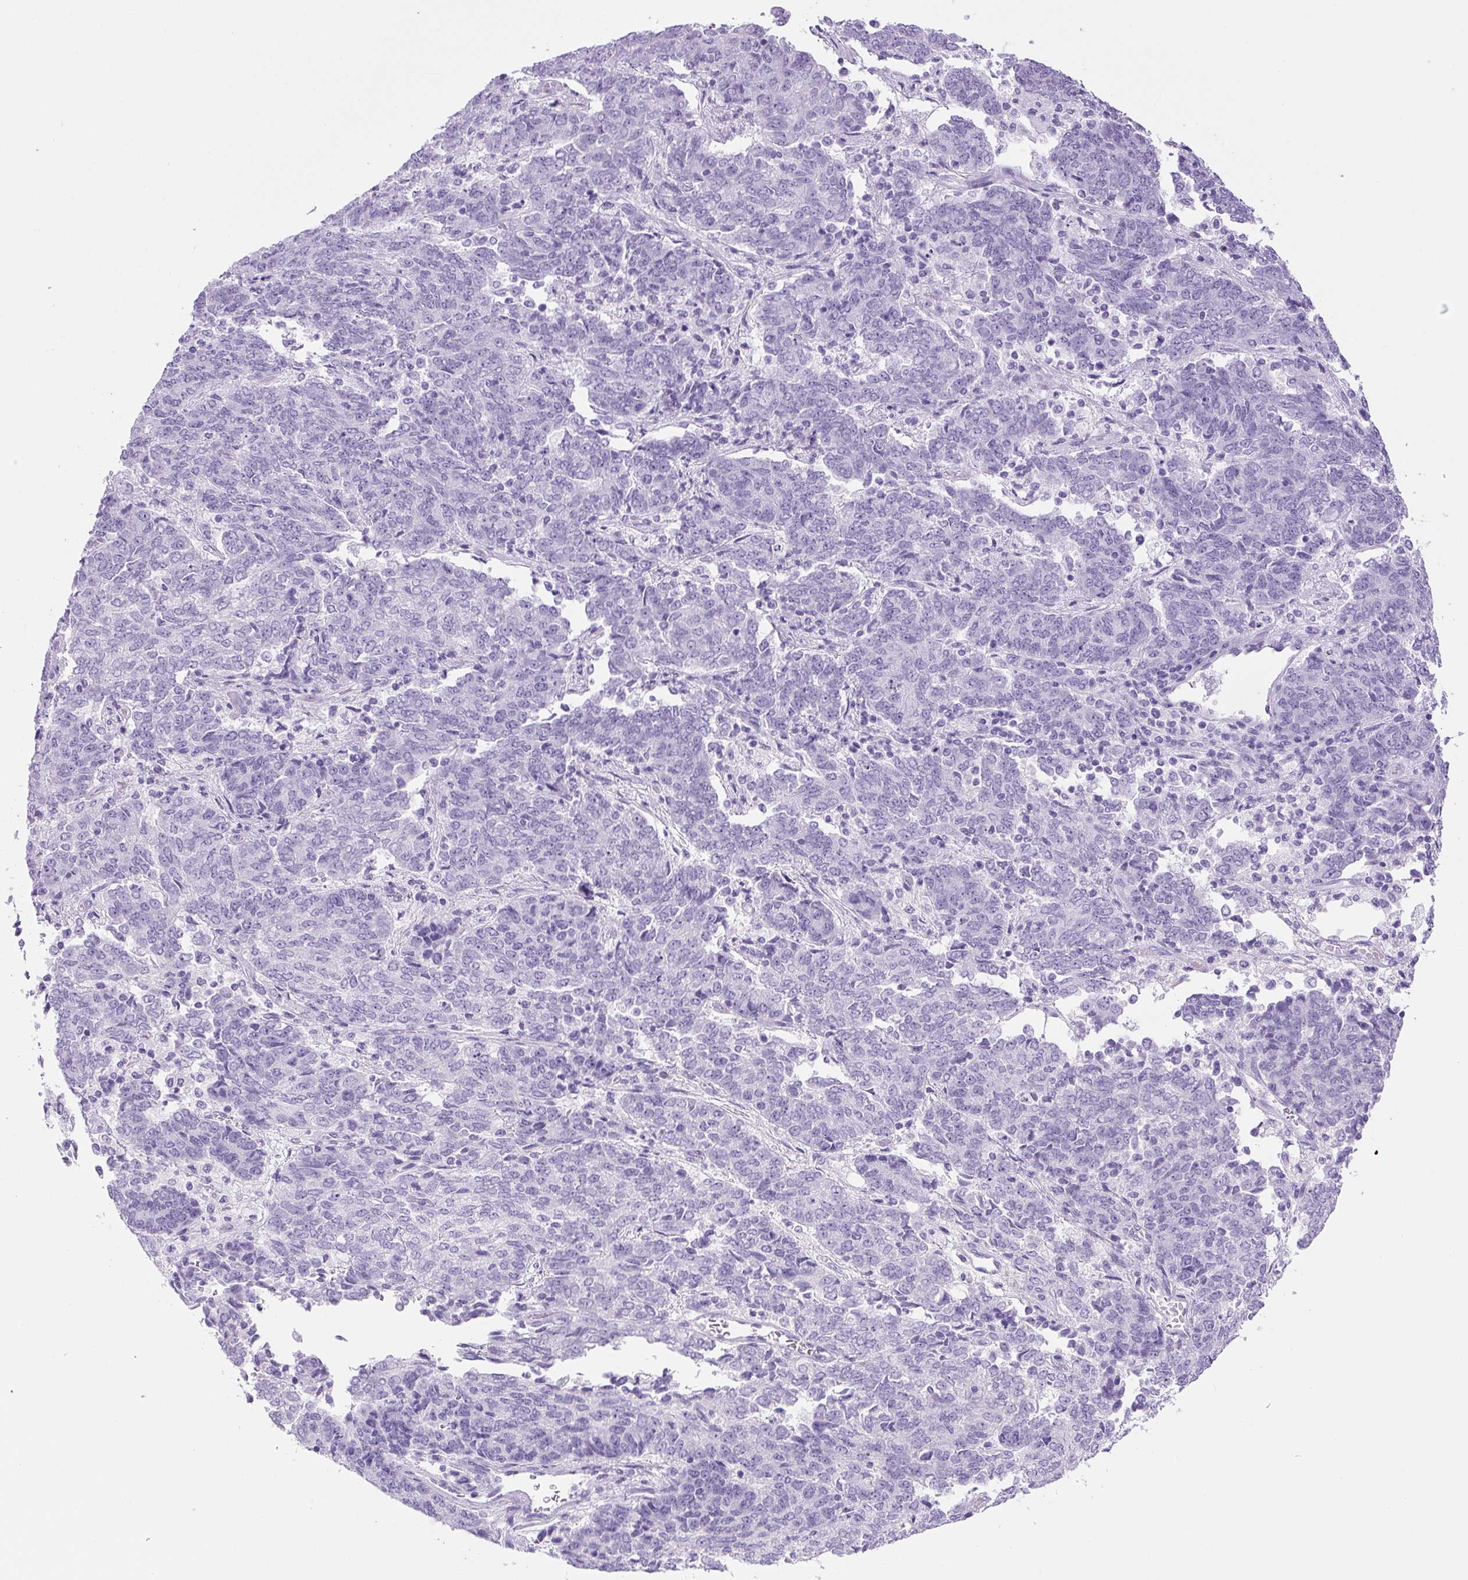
{"staining": {"intensity": "negative", "quantity": "none", "location": "none"}, "tissue": "endometrial cancer", "cell_type": "Tumor cells", "image_type": "cancer", "snomed": [{"axis": "morphology", "description": "Adenocarcinoma, NOS"}, {"axis": "topography", "description": "Endometrium"}], "caption": "Immunohistochemistry (IHC) micrograph of human endometrial cancer stained for a protein (brown), which demonstrates no positivity in tumor cells. (DAB (3,3'-diaminobenzidine) immunohistochemistry (IHC) visualized using brightfield microscopy, high magnification).", "gene": "TMEM151B", "patient": {"sex": "female", "age": 80}}